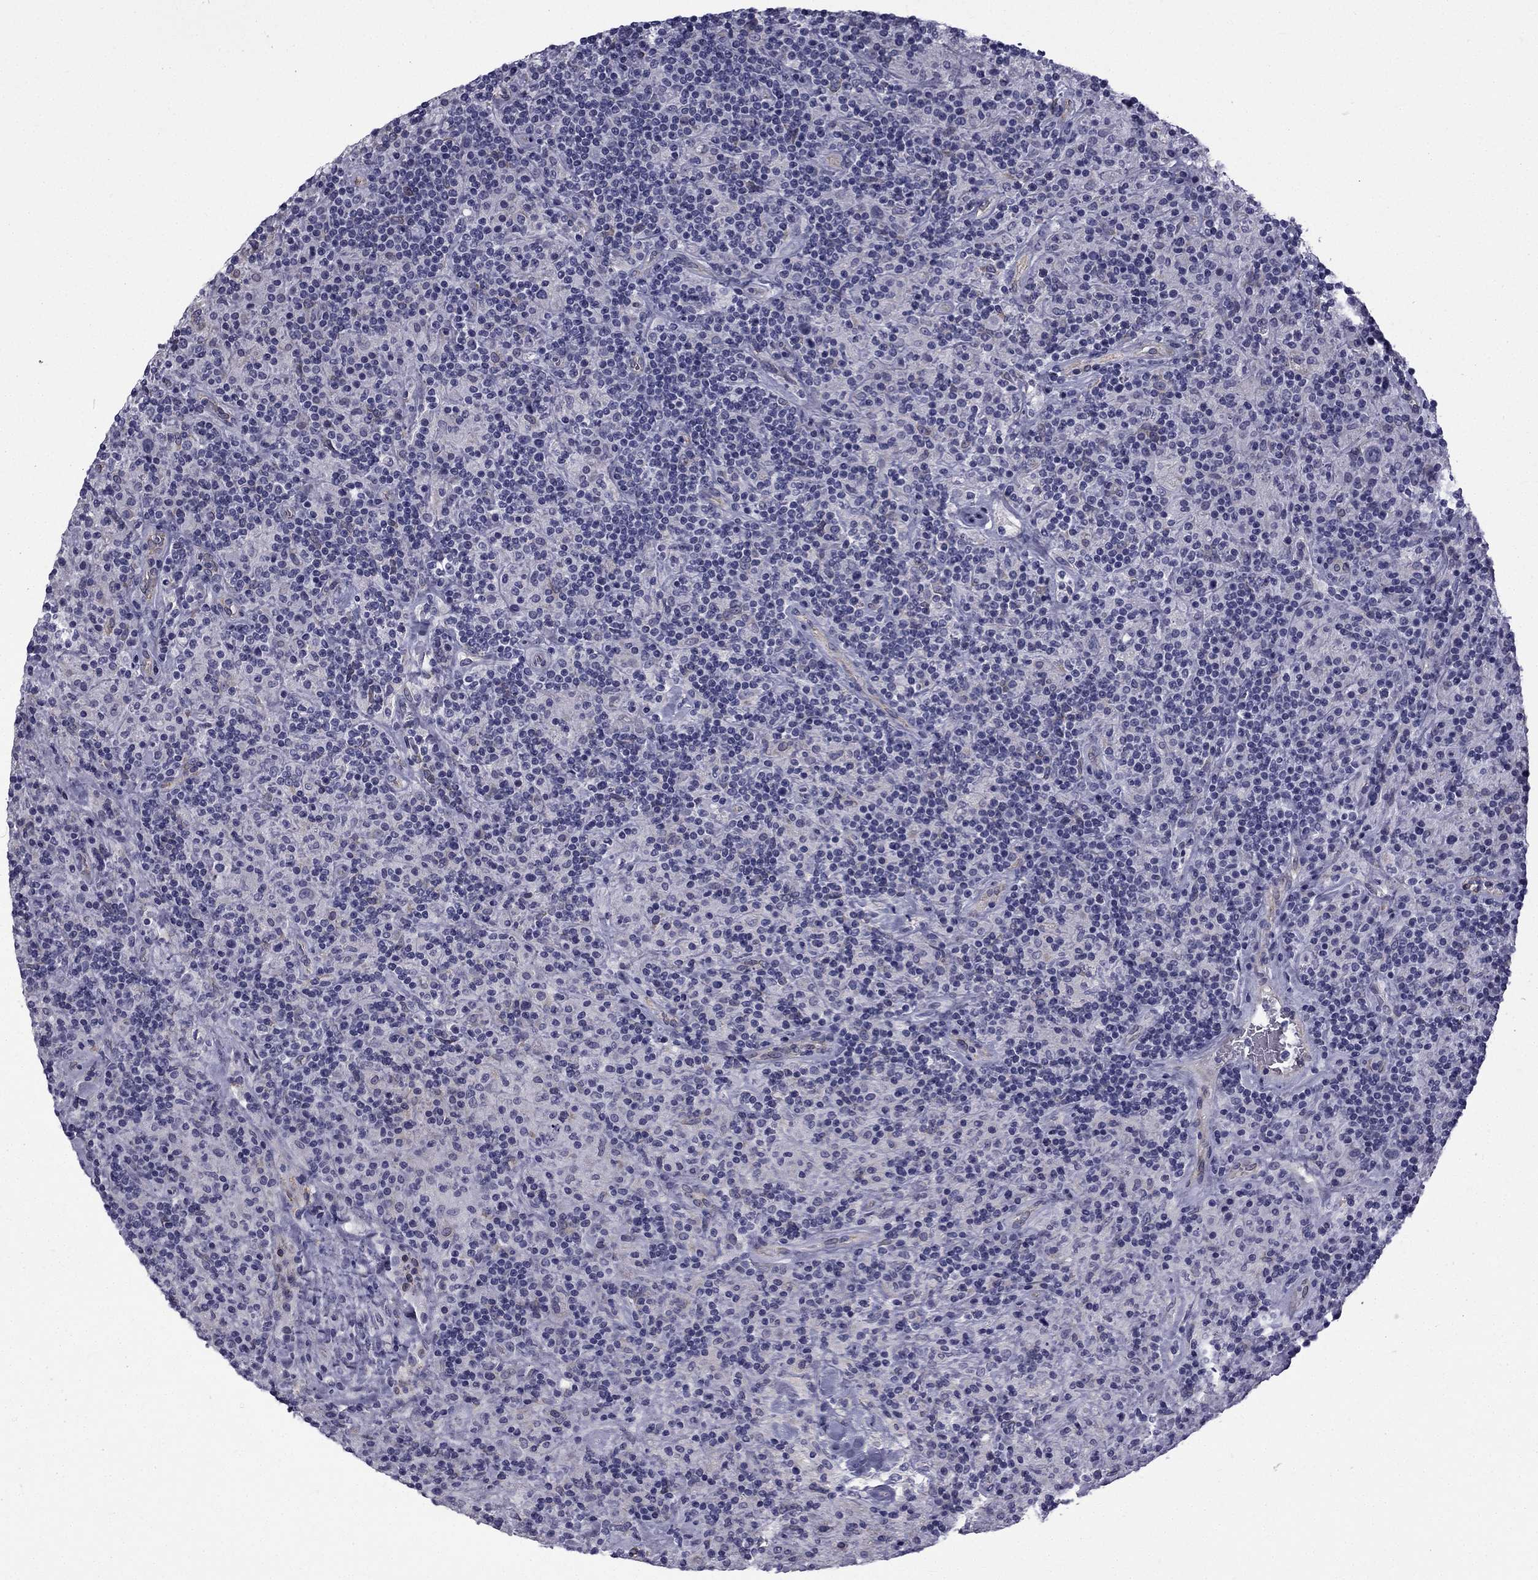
{"staining": {"intensity": "negative", "quantity": "none", "location": "none"}, "tissue": "lymphoma", "cell_type": "Tumor cells", "image_type": "cancer", "snomed": [{"axis": "morphology", "description": "Hodgkin's disease, NOS"}, {"axis": "topography", "description": "Lymph node"}], "caption": "An image of human Hodgkin's disease is negative for staining in tumor cells.", "gene": "CCDC40", "patient": {"sex": "male", "age": 70}}